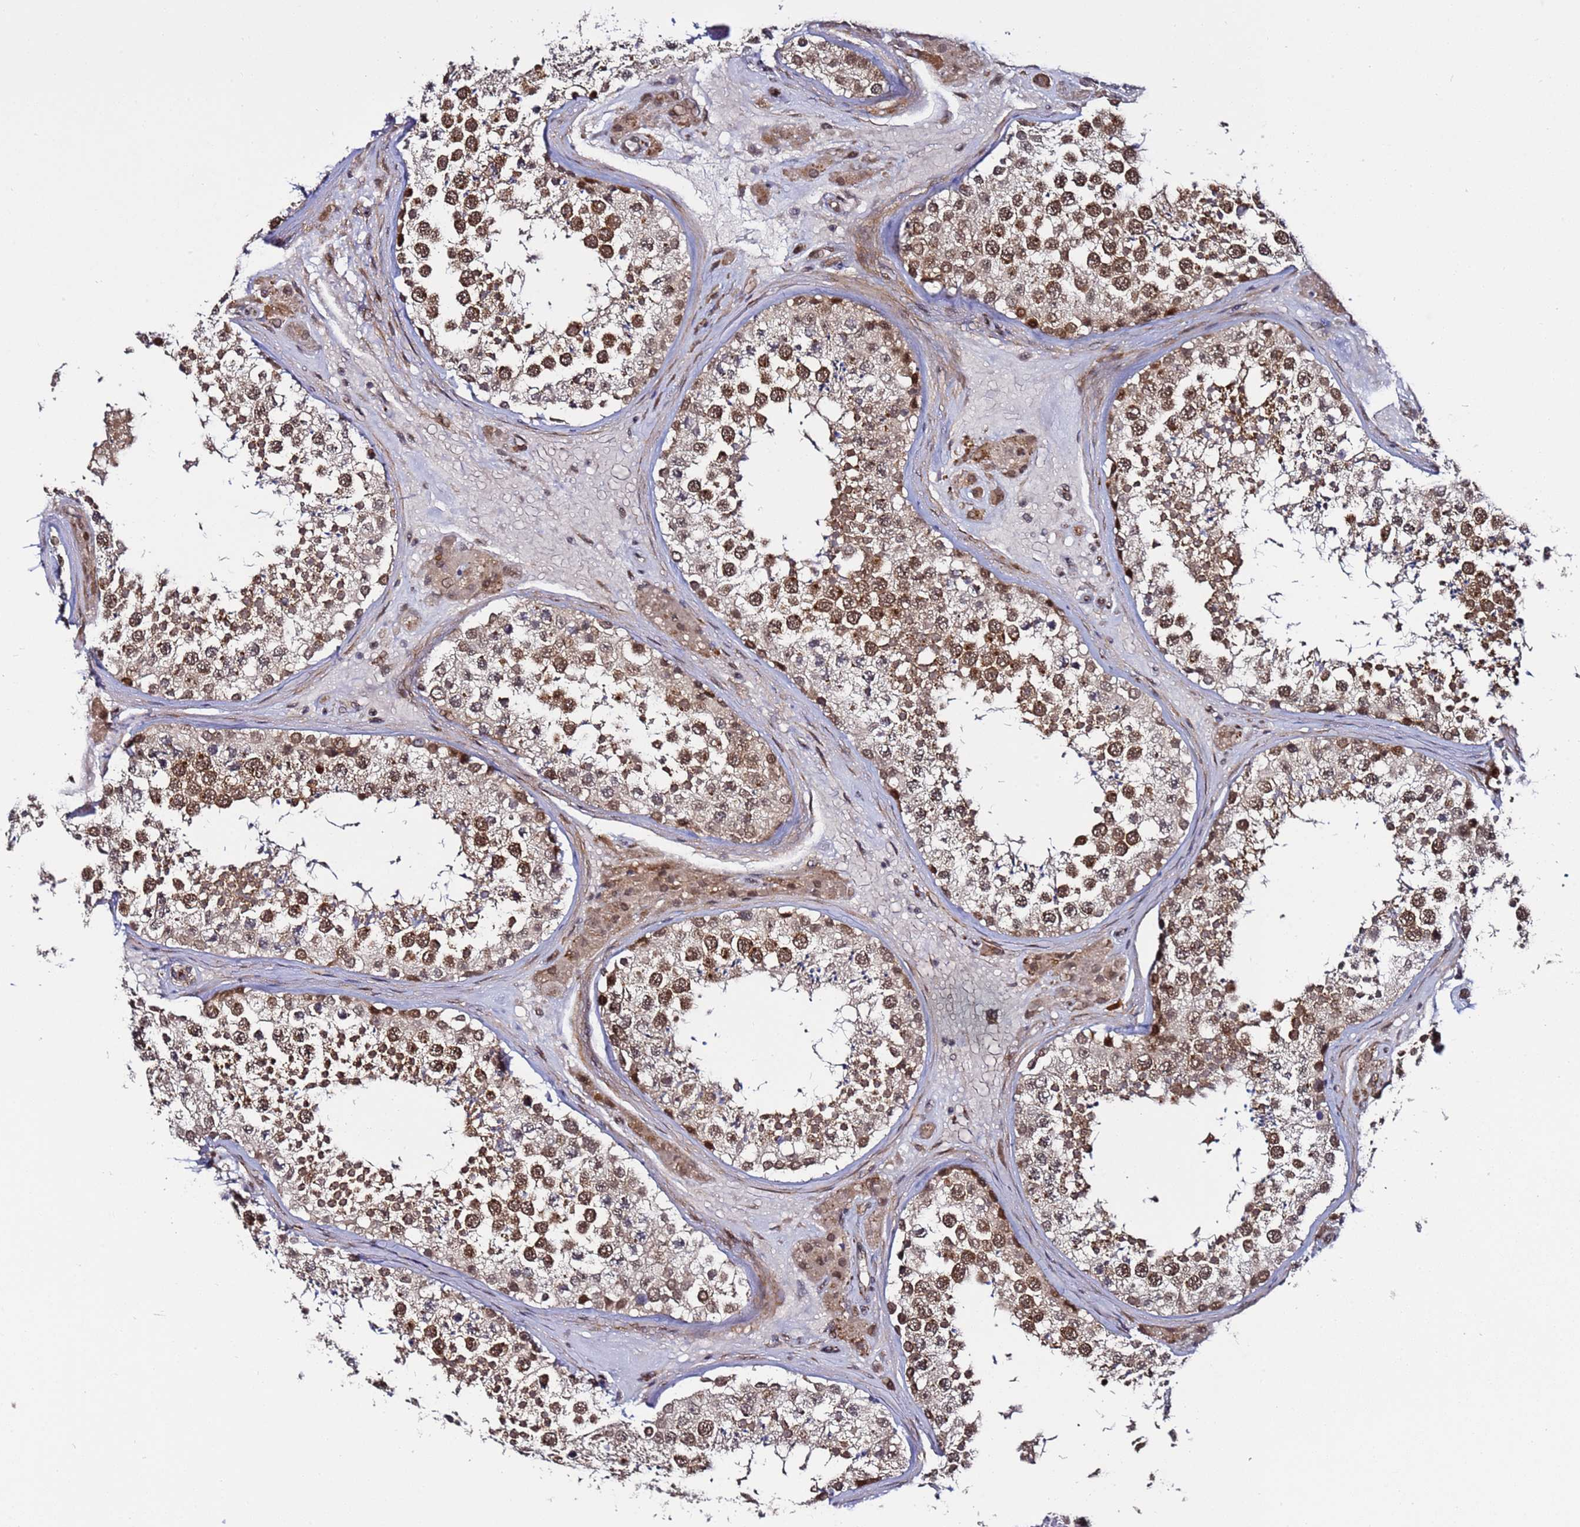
{"staining": {"intensity": "moderate", "quantity": ">75%", "location": "cytoplasmic/membranous,nuclear"}, "tissue": "testis", "cell_type": "Cells in seminiferous ducts", "image_type": "normal", "snomed": [{"axis": "morphology", "description": "Normal tissue, NOS"}, {"axis": "topography", "description": "Testis"}], "caption": "DAB (3,3'-diaminobenzidine) immunohistochemical staining of normal testis exhibits moderate cytoplasmic/membranous,nuclear protein staining in about >75% of cells in seminiferous ducts. Using DAB (3,3'-diaminobenzidine) (brown) and hematoxylin (blue) stains, captured at high magnification using brightfield microscopy.", "gene": "POLR2D", "patient": {"sex": "male", "age": 46}}